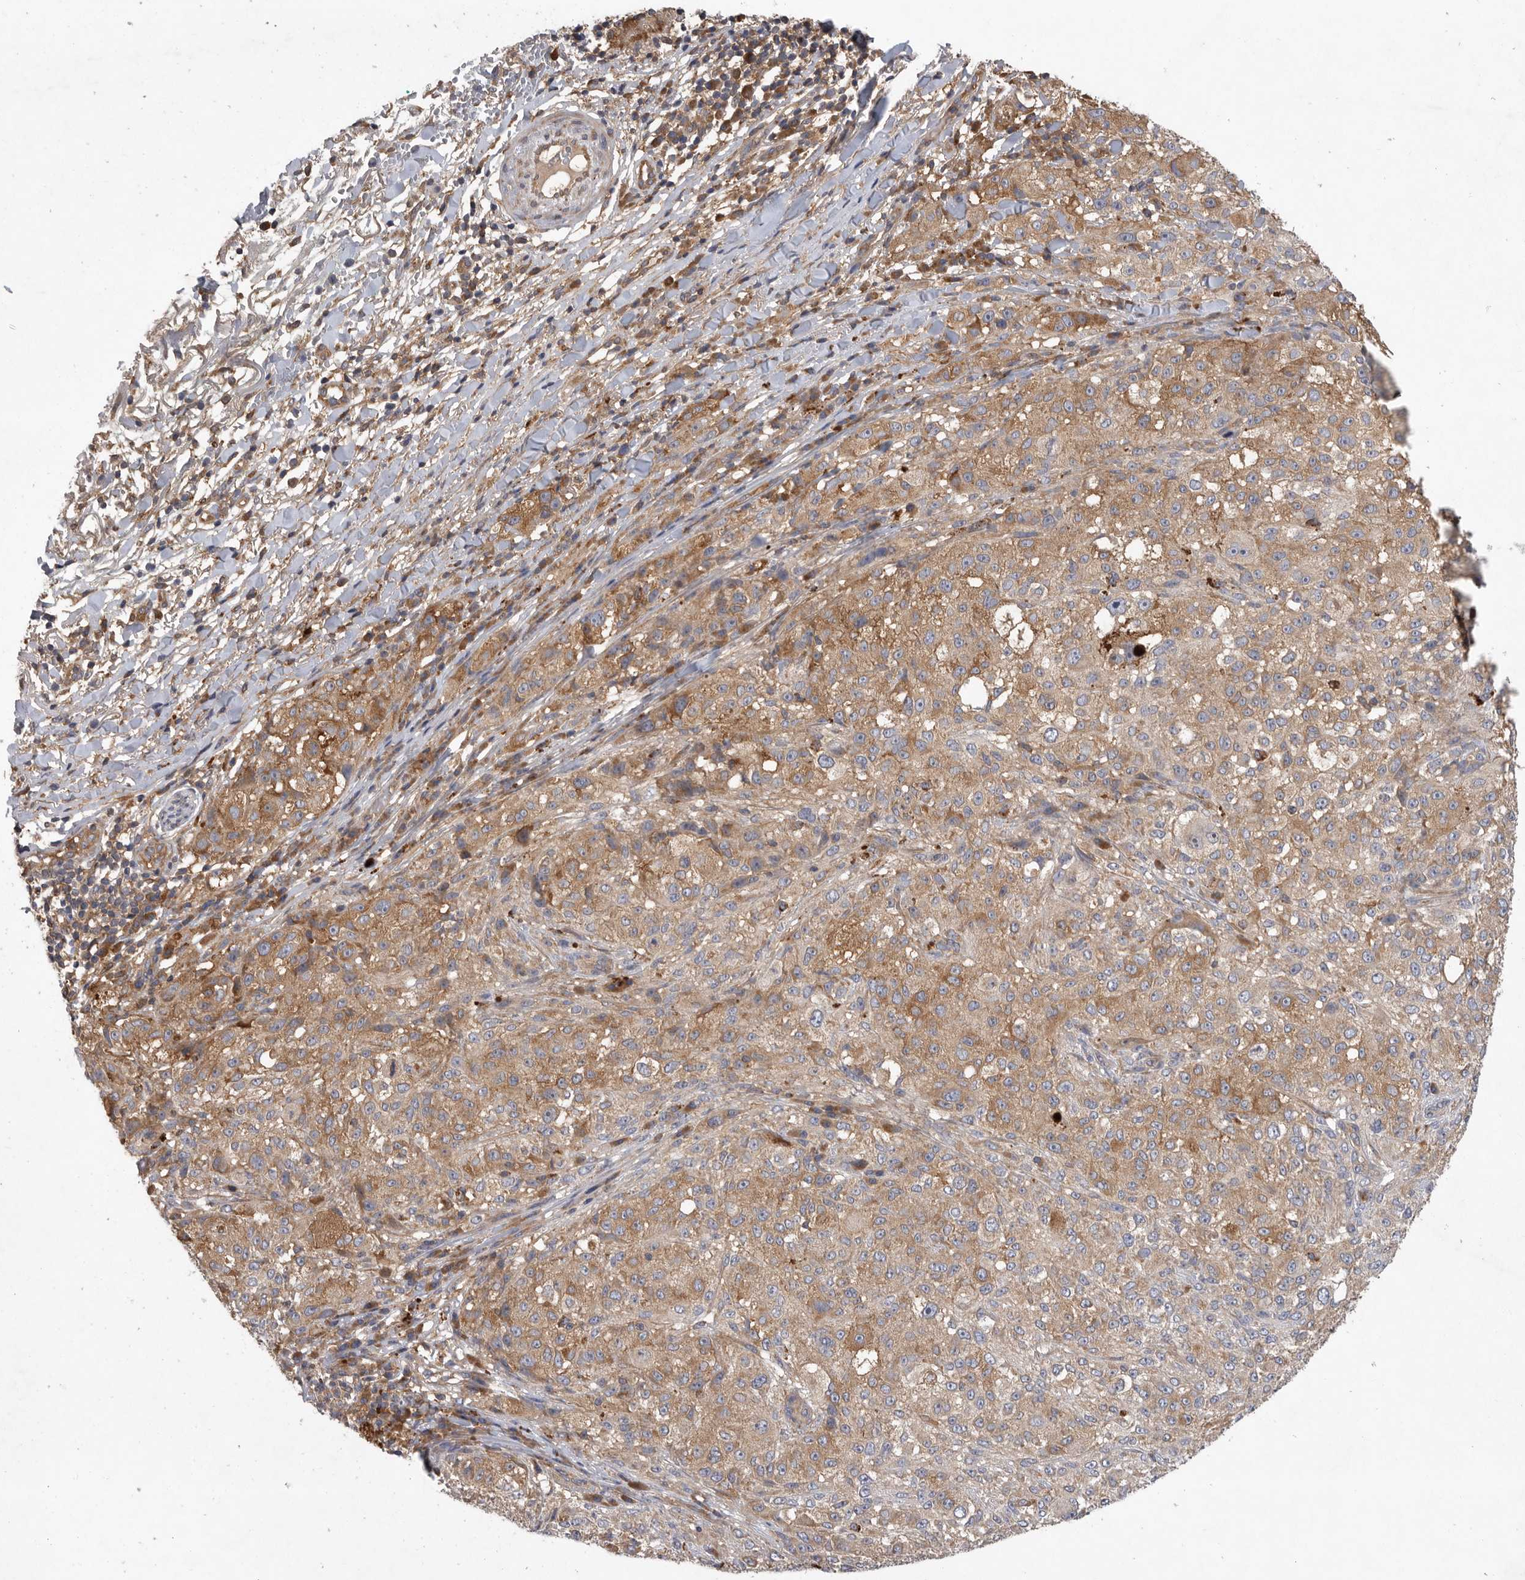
{"staining": {"intensity": "moderate", "quantity": ">75%", "location": "cytoplasmic/membranous"}, "tissue": "melanoma", "cell_type": "Tumor cells", "image_type": "cancer", "snomed": [{"axis": "morphology", "description": "Necrosis, NOS"}, {"axis": "morphology", "description": "Malignant melanoma, NOS"}, {"axis": "topography", "description": "Skin"}], "caption": "Malignant melanoma tissue displays moderate cytoplasmic/membranous positivity in approximately >75% of tumor cells, visualized by immunohistochemistry.", "gene": "C1orf109", "patient": {"sex": "female", "age": 87}}